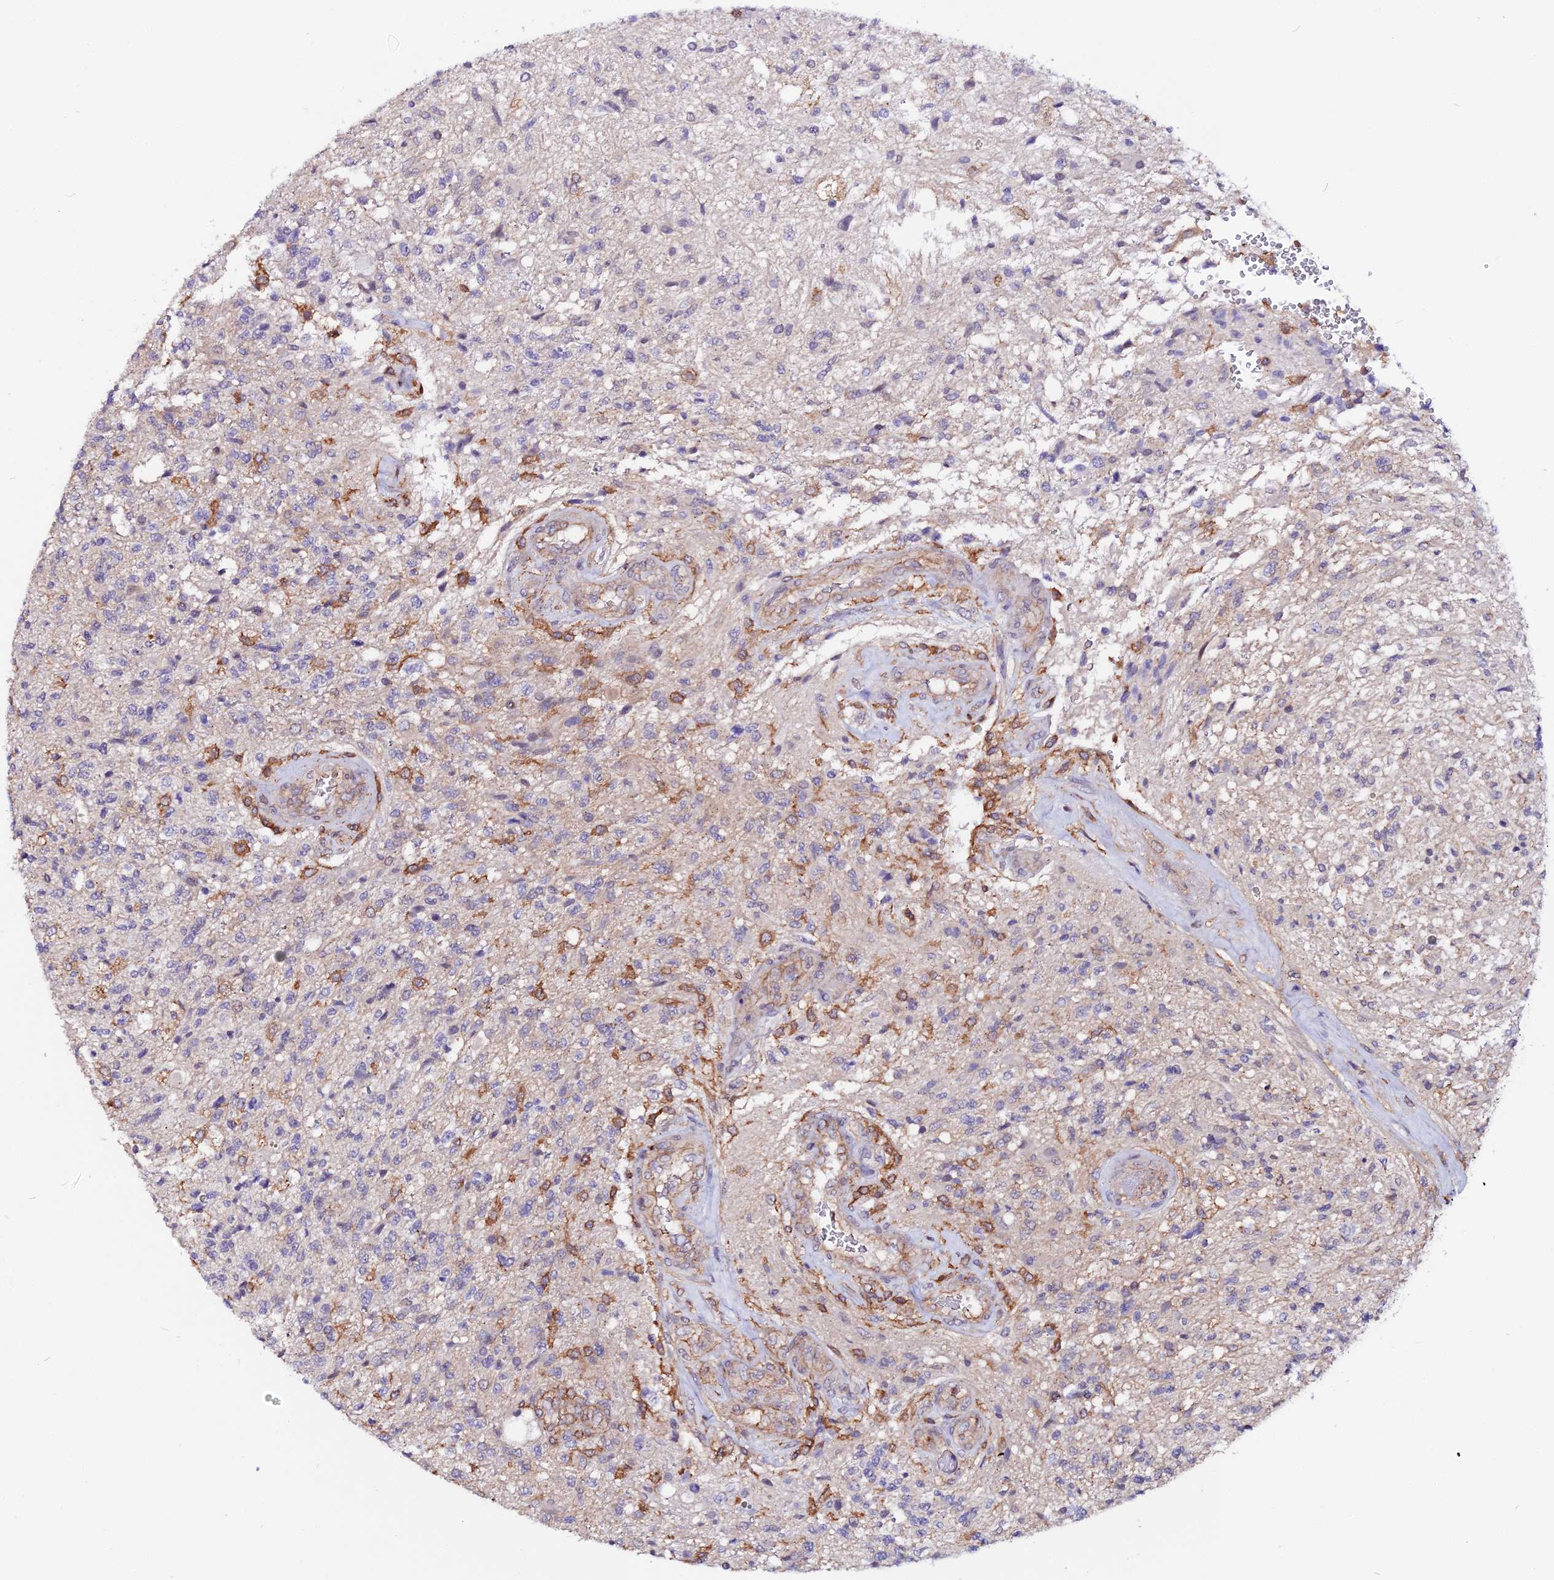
{"staining": {"intensity": "negative", "quantity": "none", "location": "none"}, "tissue": "glioma", "cell_type": "Tumor cells", "image_type": "cancer", "snomed": [{"axis": "morphology", "description": "Glioma, malignant, High grade"}, {"axis": "topography", "description": "Brain"}], "caption": "This is an immunohistochemistry (IHC) micrograph of human glioma. There is no staining in tumor cells.", "gene": "USP17L15", "patient": {"sex": "male", "age": 56}}